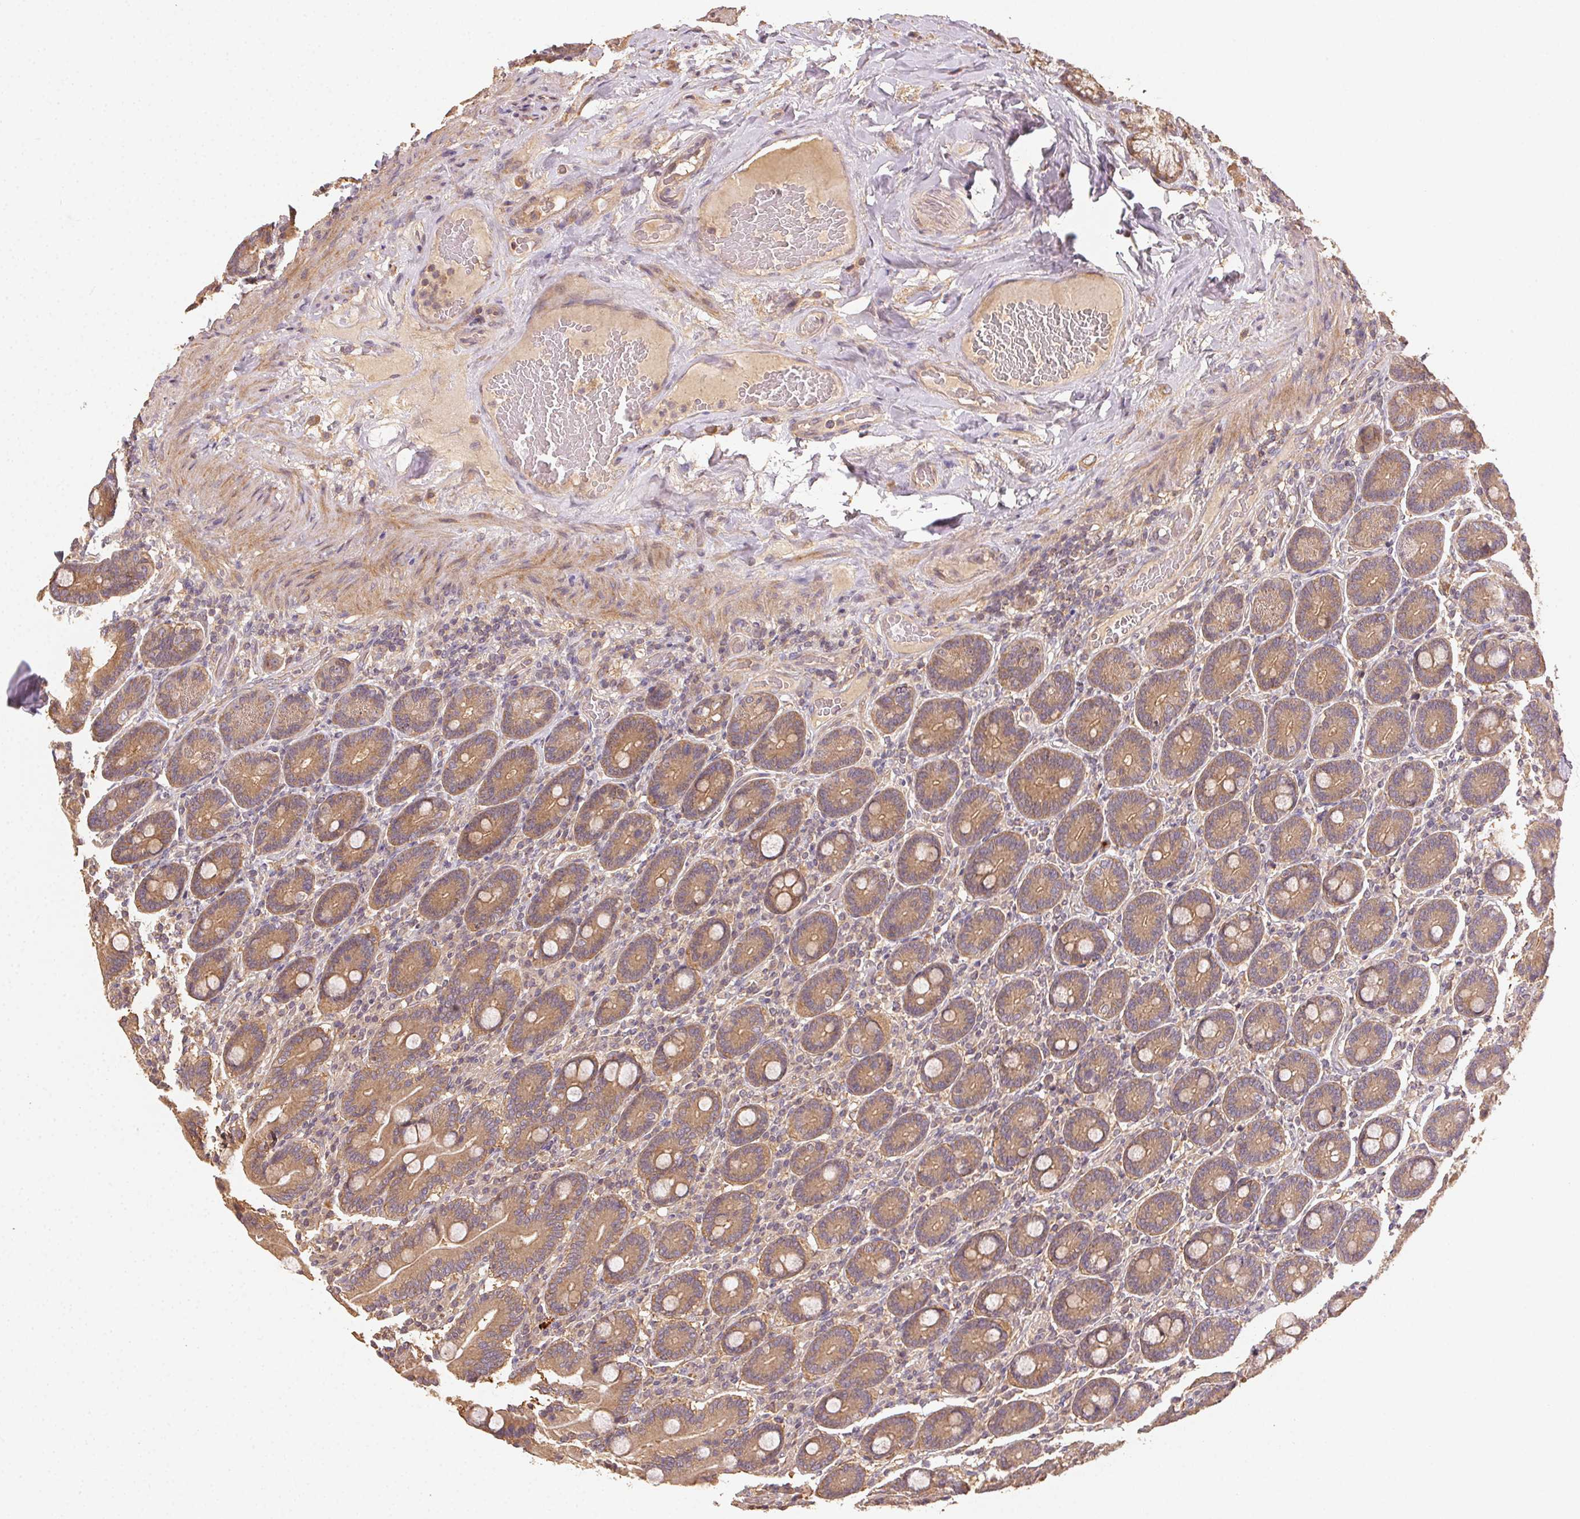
{"staining": {"intensity": "moderate", "quantity": ">75%", "location": "cytoplasmic/membranous"}, "tissue": "duodenum", "cell_type": "Glandular cells", "image_type": "normal", "snomed": [{"axis": "morphology", "description": "Normal tissue, NOS"}, {"axis": "topography", "description": "Duodenum"}], "caption": "A high-resolution micrograph shows IHC staining of unremarkable duodenum, which demonstrates moderate cytoplasmic/membranous positivity in approximately >75% of glandular cells.", "gene": "RALA", "patient": {"sex": "female", "age": 62}}